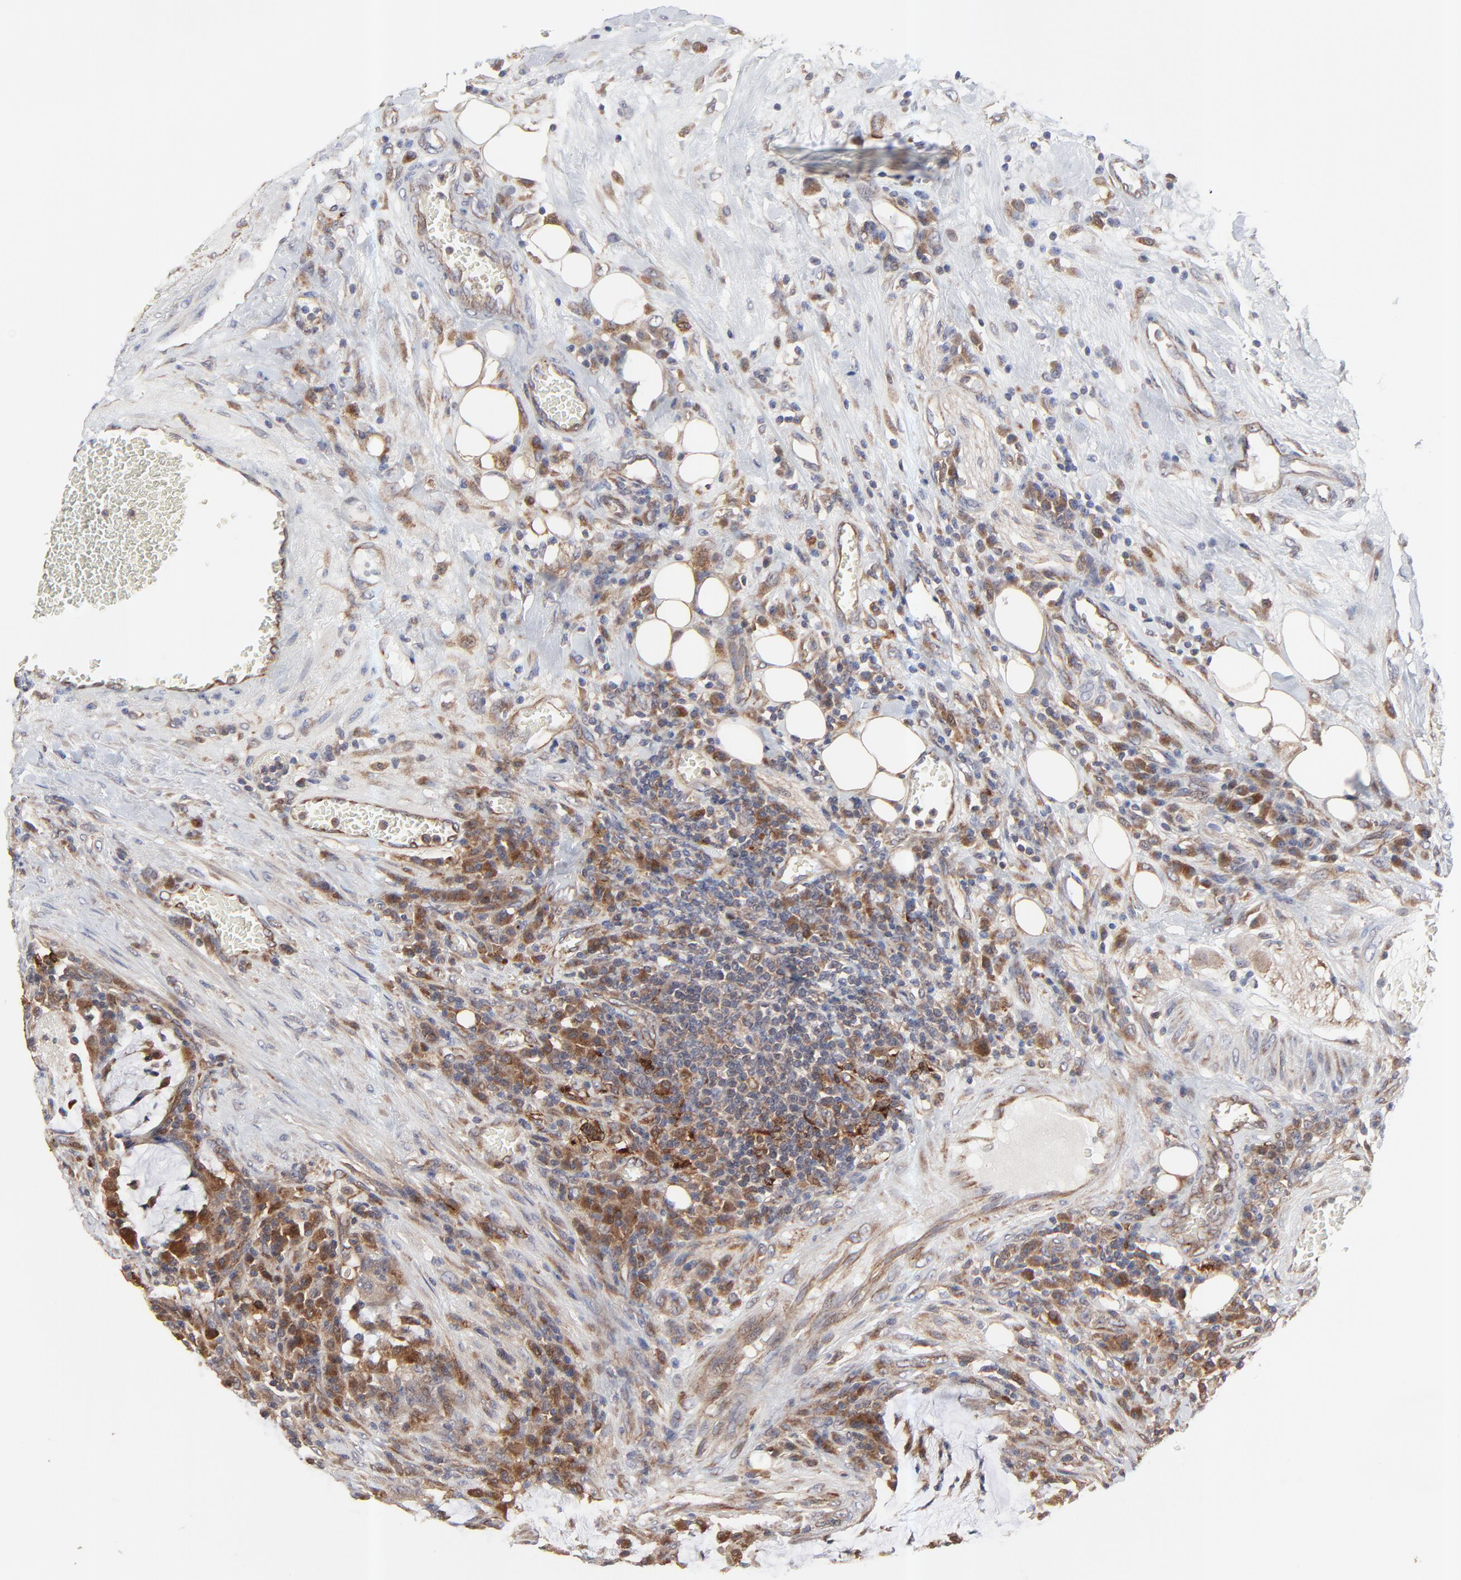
{"staining": {"intensity": "moderate", "quantity": ">75%", "location": "cytoplasmic/membranous"}, "tissue": "colorectal cancer", "cell_type": "Tumor cells", "image_type": "cancer", "snomed": [{"axis": "morphology", "description": "Adenocarcinoma, NOS"}, {"axis": "topography", "description": "Colon"}], "caption": "High-power microscopy captured an immunohistochemistry photomicrograph of adenocarcinoma (colorectal), revealing moderate cytoplasmic/membranous staining in approximately >75% of tumor cells. (brown staining indicates protein expression, while blue staining denotes nuclei).", "gene": "RAB9A", "patient": {"sex": "male", "age": 54}}